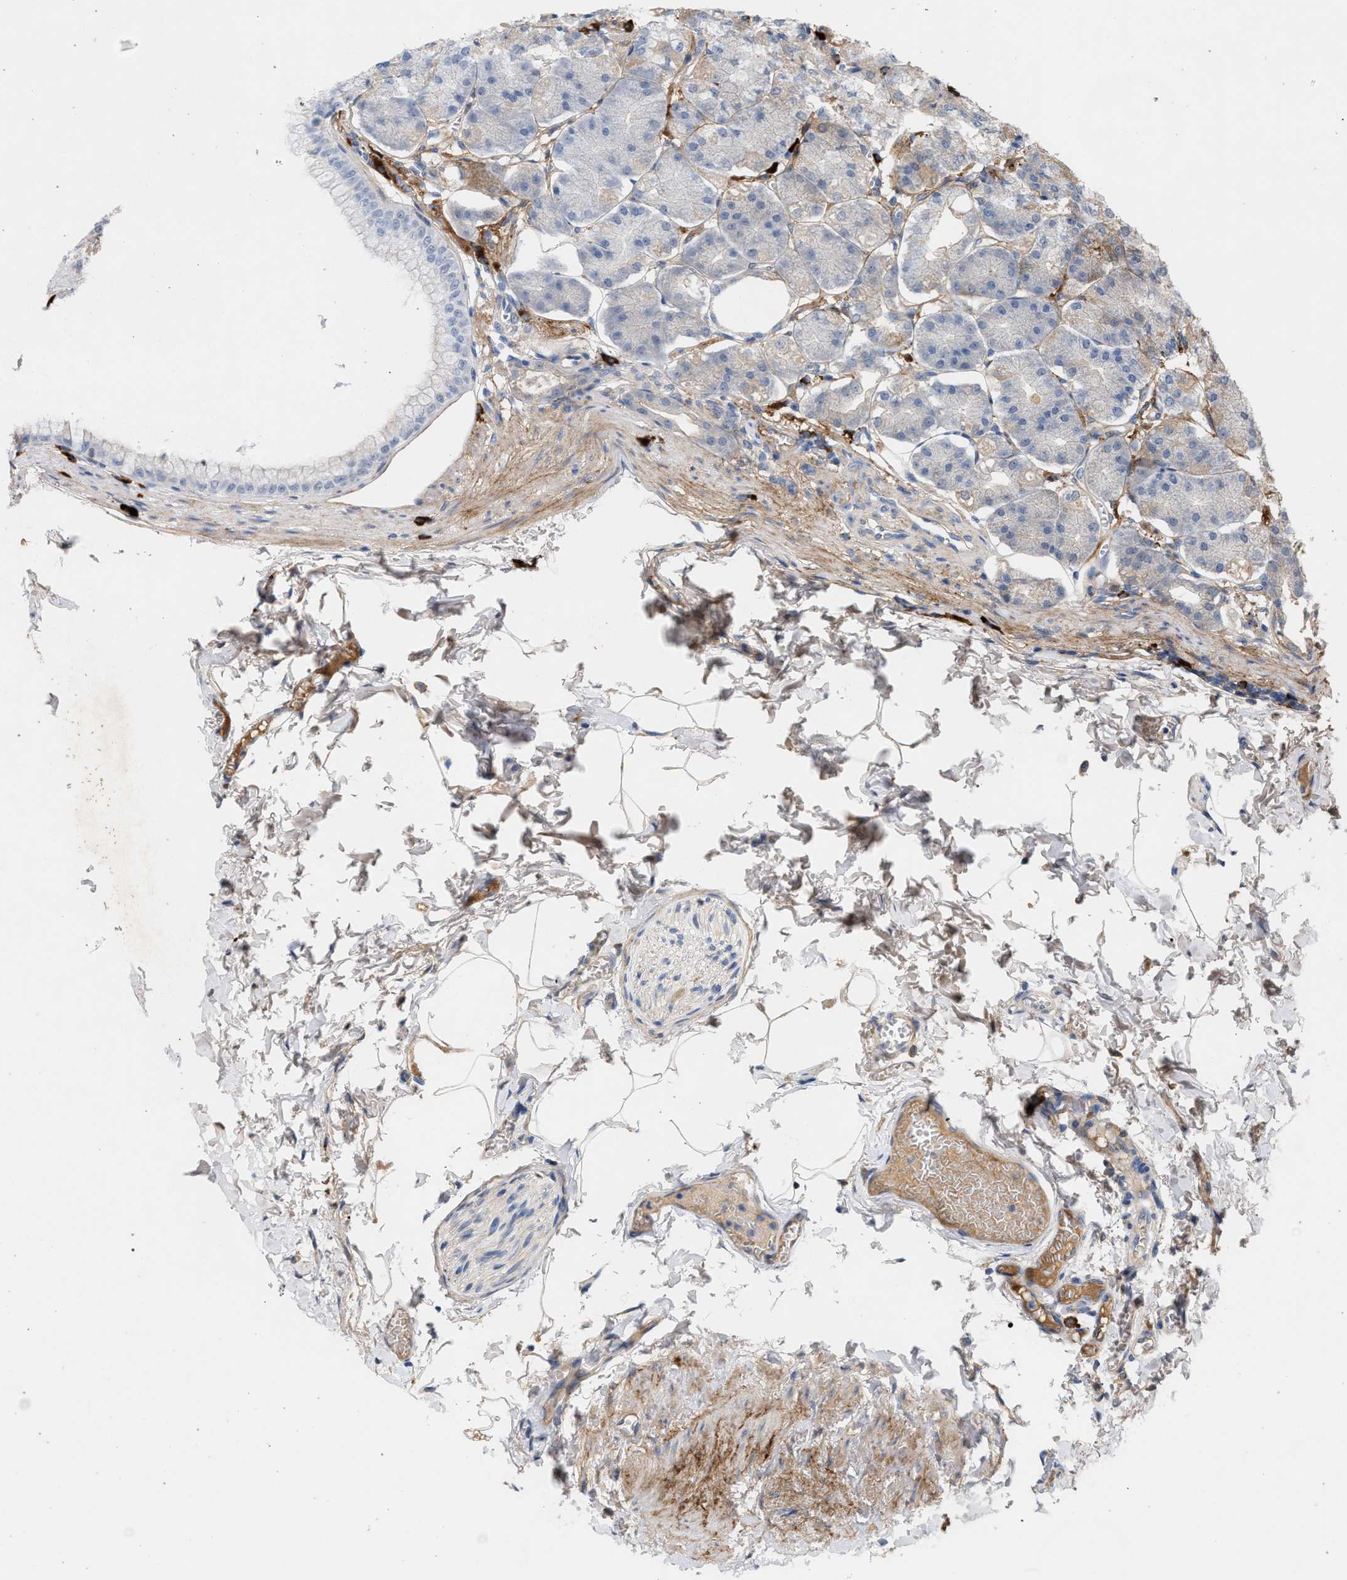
{"staining": {"intensity": "negative", "quantity": "none", "location": "none"}, "tissue": "stomach", "cell_type": "Glandular cells", "image_type": "normal", "snomed": [{"axis": "morphology", "description": "Normal tissue, NOS"}, {"axis": "topography", "description": "Stomach, lower"}], "caption": "DAB (3,3'-diaminobenzidine) immunohistochemical staining of normal human stomach reveals no significant expression in glandular cells. The staining is performed using DAB (3,3'-diaminobenzidine) brown chromogen with nuclei counter-stained in using hematoxylin.", "gene": "MAMDC2", "patient": {"sex": "male", "age": 71}}